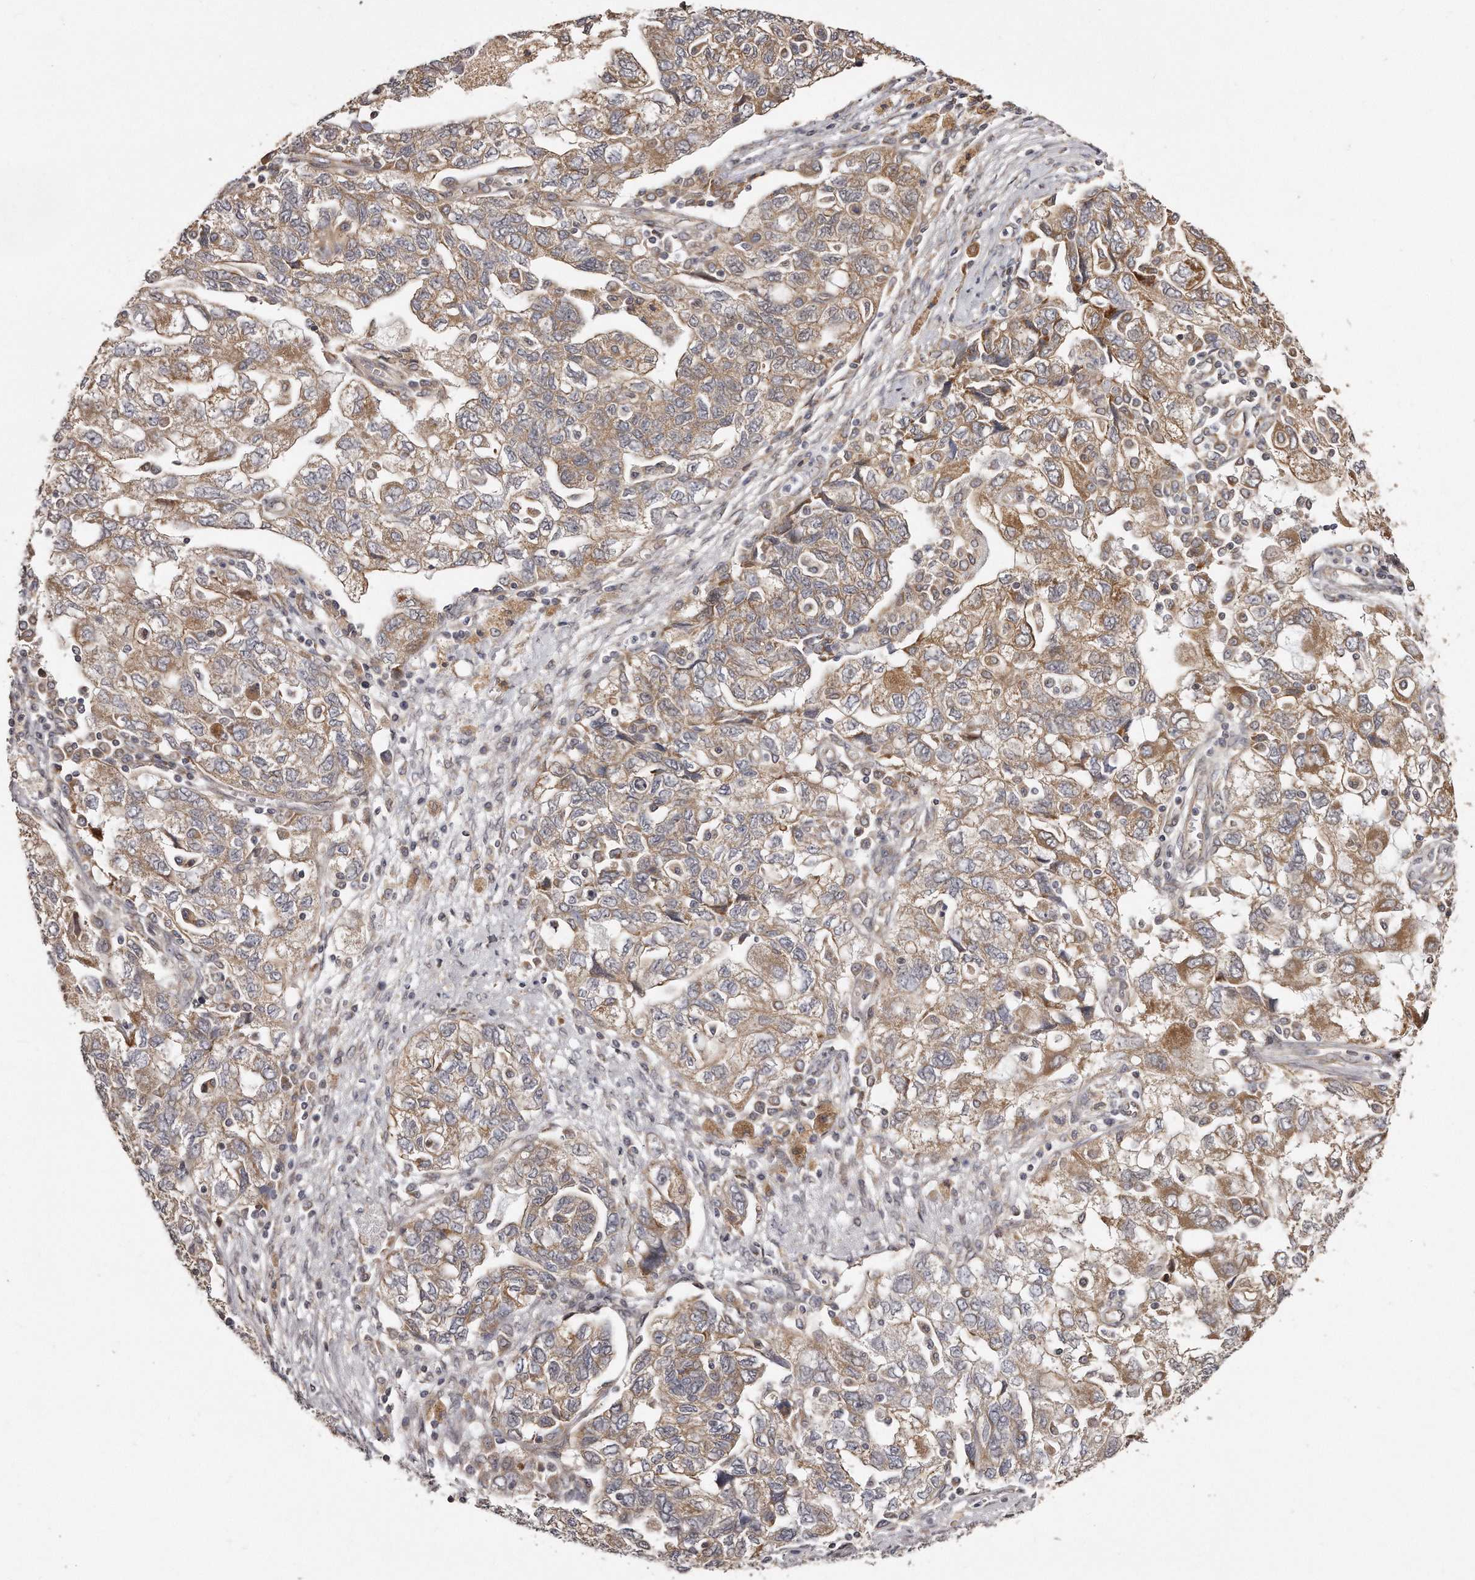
{"staining": {"intensity": "moderate", "quantity": ">75%", "location": "cytoplasmic/membranous"}, "tissue": "ovarian cancer", "cell_type": "Tumor cells", "image_type": "cancer", "snomed": [{"axis": "morphology", "description": "Carcinoma, NOS"}, {"axis": "morphology", "description": "Cystadenocarcinoma, serous, NOS"}, {"axis": "topography", "description": "Ovary"}], "caption": "Moderate cytoplasmic/membranous protein positivity is appreciated in about >75% of tumor cells in ovarian cancer (serous cystadenocarcinoma).", "gene": "TRAPPC14", "patient": {"sex": "female", "age": 69}}